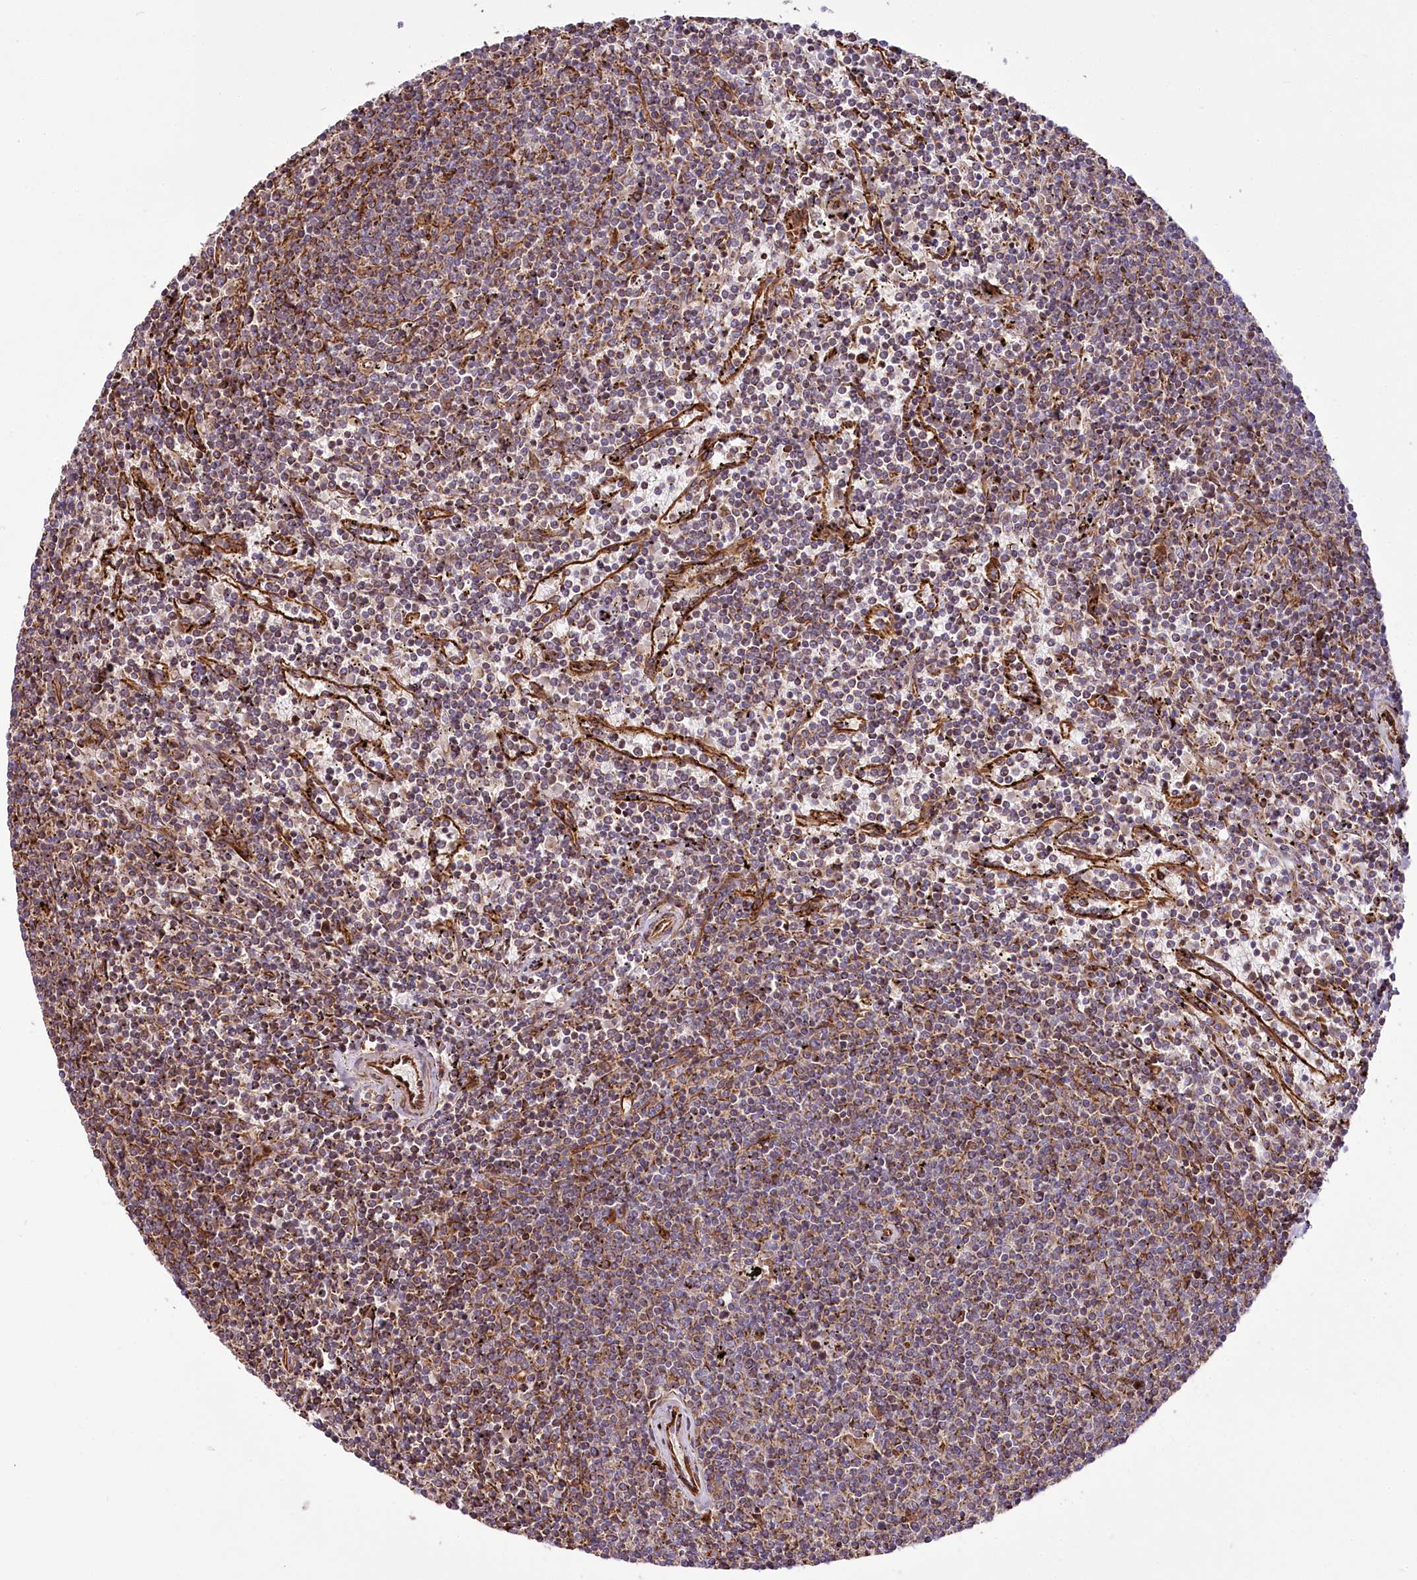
{"staining": {"intensity": "moderate", "quantity": ">75%", "location": "cytoplasmic/membranous"}, "tissue": "lymphoma", "cell_type": "Tumor cells", "image_type": "cancer", "snomed": [{"axis": "morphology", "description": "Malignant lymphoma, non-Hodgkin's type, Low grade"}, {"axis": "topography", "description": "Spleen"}], "caption": "Protein analysis of malignant lymphoma, non-Hodgkin's type (low-grade) tissue reveals moderate cytoplasmic/membranous expression in approximately >75% of tumor cells. (IHC, brightfield microscopy, high magnification).", "gene": "THUMPD3", "patient": {"sex": "female", "age": 50}}